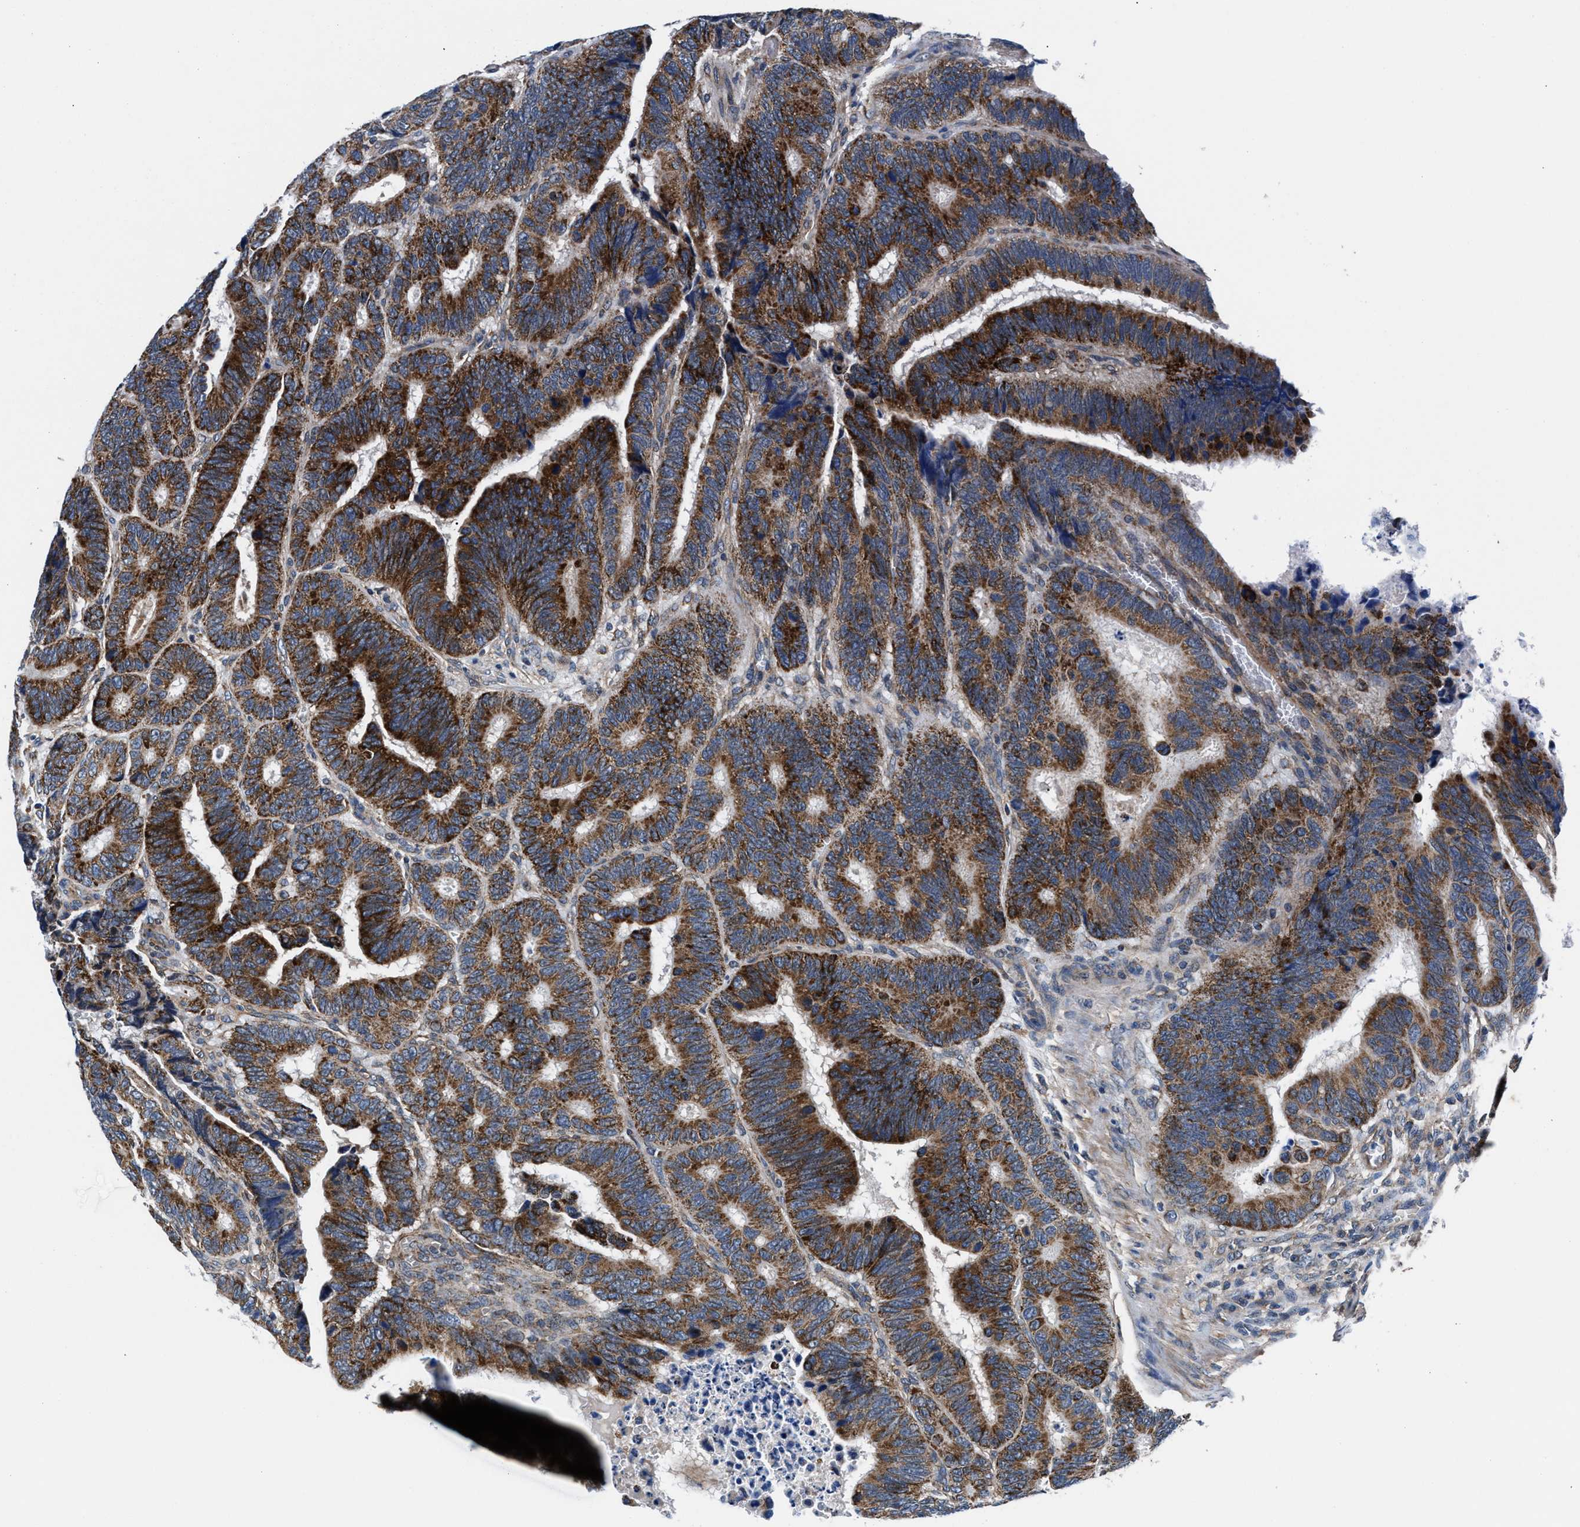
{"staining": {"intensity": "strong", "quantity": ">75%", "location": "cytoplasmic/membranous"}, "tissue": "colorectal cancer", "cell_type": "Tumor cells", "image_type": "cancer", "snomed": [{"axis": "morphology", "description": "Inflammation, NOS"}, {"axis": "morphology", "description": "Adenocarcinoma, NOS"}, {"axis": "topography", "description": "Colon"}], "caption": "Immunohistochemistry histopathology image of neoplastic tissue: colorectal adenocarcinoma stained using immunohistochemistry reveals high levels of strong protein expression localized specifically in the cytoplasmic/membranous of tumor cells, appearing as a cytoplasmic/membranous brown color.", "gene": "NKTR", "patient": {"sex": "male", "age": 72}}